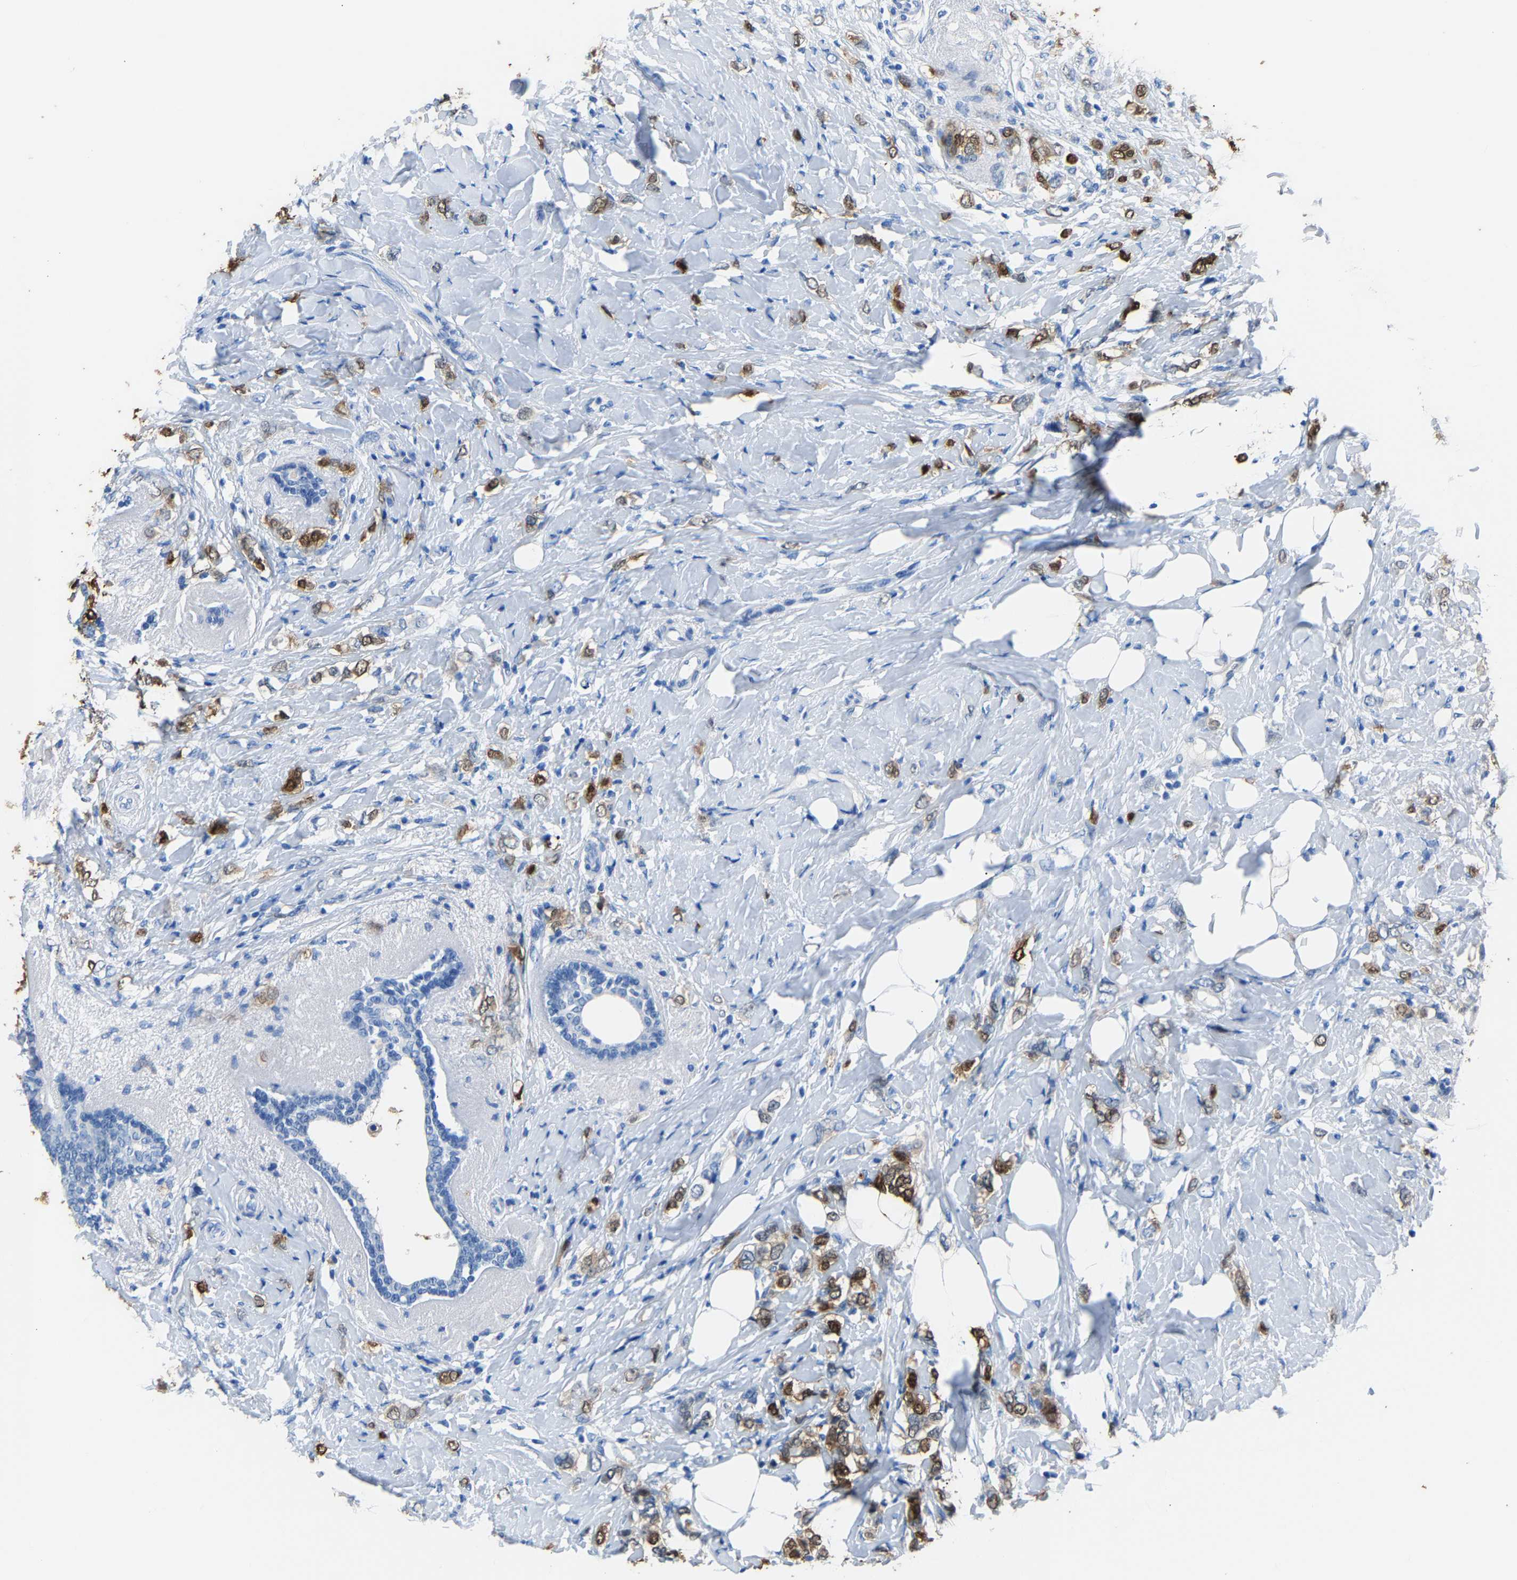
{"staining": {"intensity": "moderate", "quantity": ">75%", "location": "cytoplasmic/membranous"}, "tissue": "breast cancer", "cell_type": "Tumor cells", "image_type": "cancer", "snomed": [{"axis": "morphology", "description": "Normal tissue, NOS"}, {"axis": "morphology", "description": "Lobular carcinoma"}, {"axis": "topography", "description": "Breast"}], "caption": "Brown immunohistochemical staining in human breast cancer demonstrates moderate cytoplasmic/membranous staining in about >75% of tumor cells.", "gene": "S100P", "patient": {"sex": "female", "age": 47}}